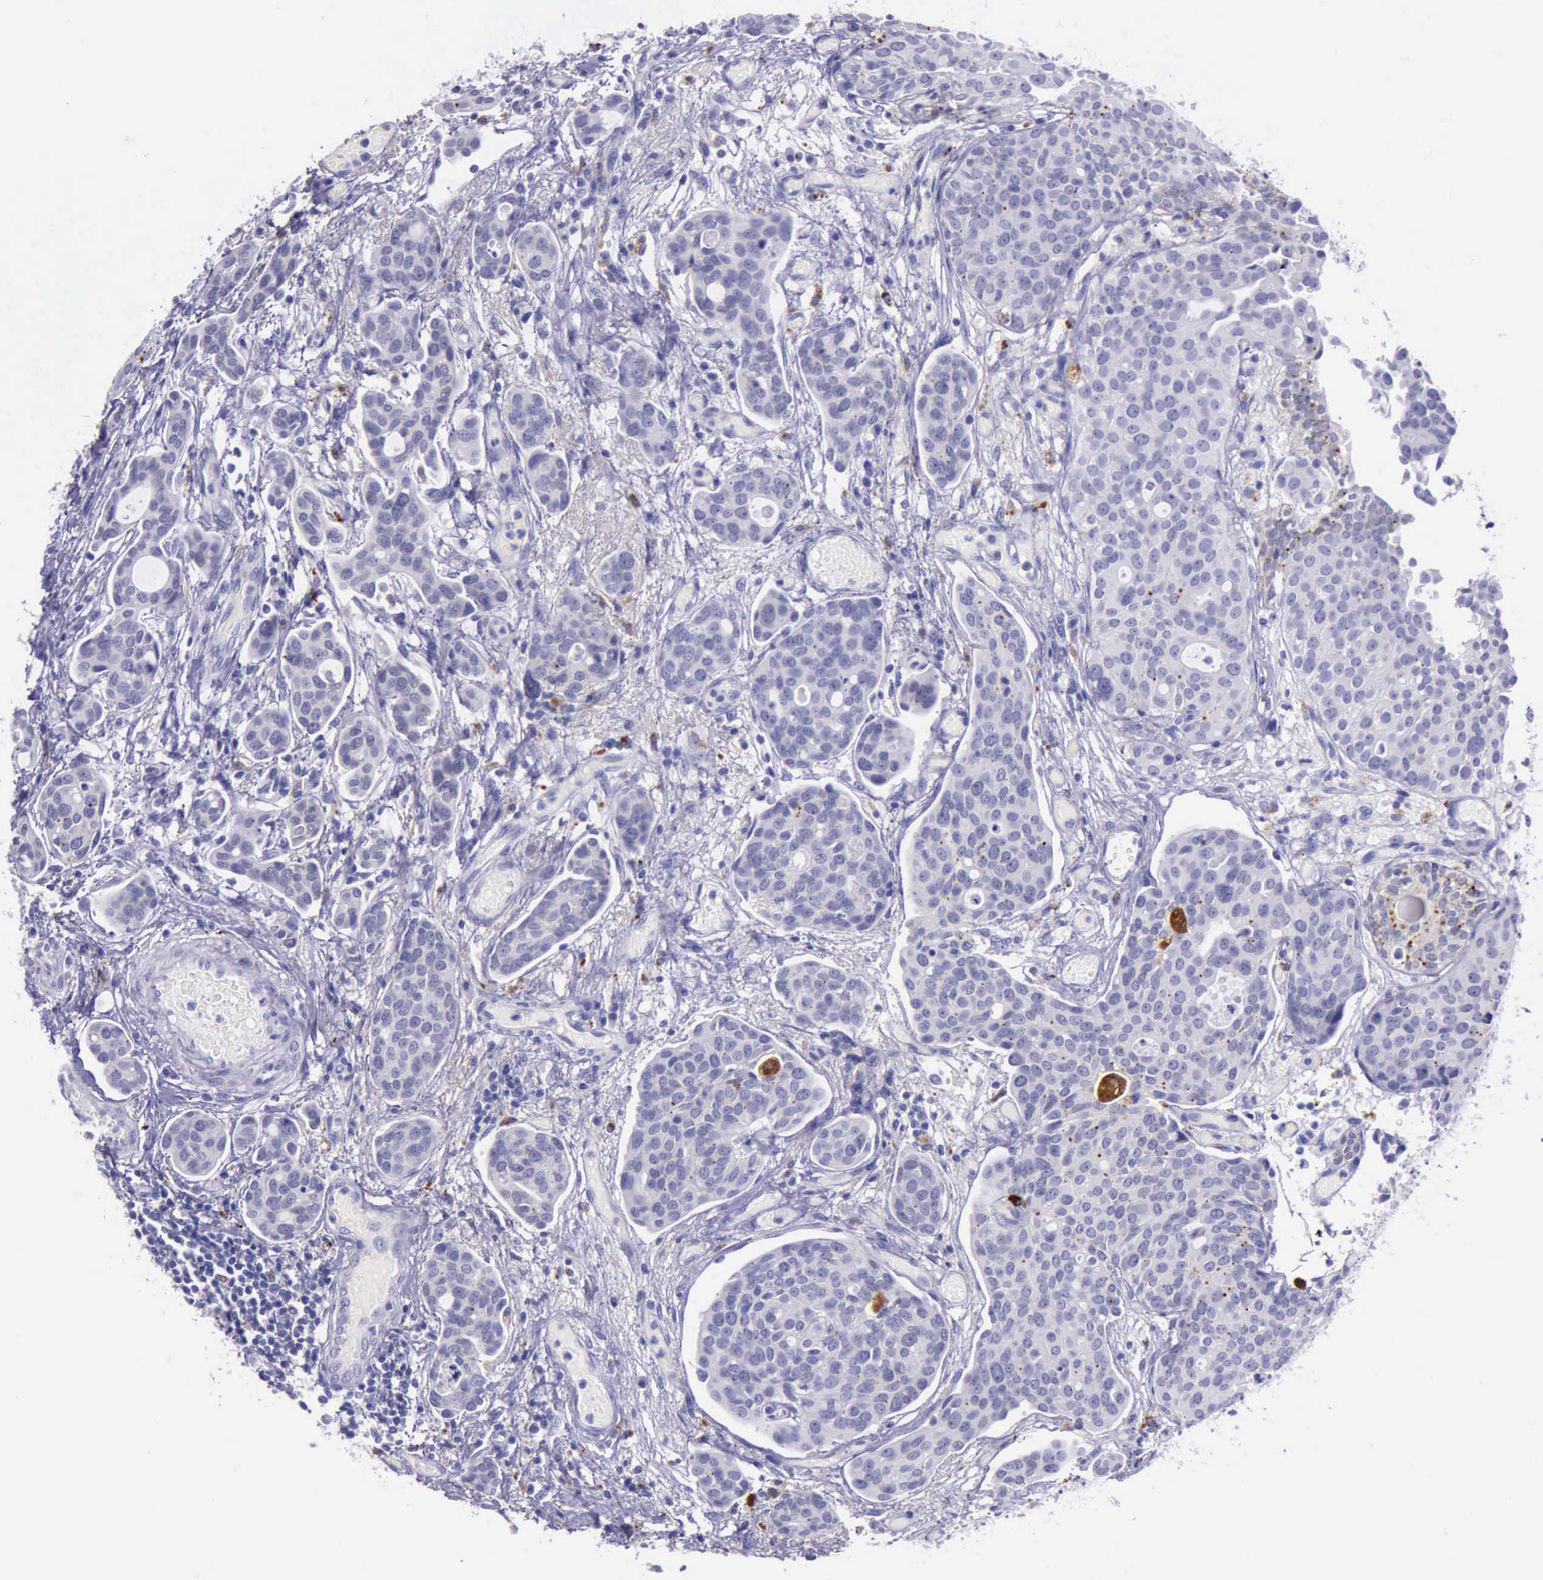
{"staining": {"intensity": "negative", "quantity": "none", "location": "none"}, "tissue": "urothelial cancer", "cell_type": "Tumor cells", "image_type": "cancer", "snomed": [{"axis": "morphology", "description": "Urothelial carcinoma, High grade"}, {"axis": "topography", "description": "Urinary bladder"}], "caption": "Immunohistochemistry (IHC) of urothelial cancer displays no staining in tumor cells. Nuclei are stained in blue.", "gene": "GLA", "patient": {"sex": "male", "age": 78}}